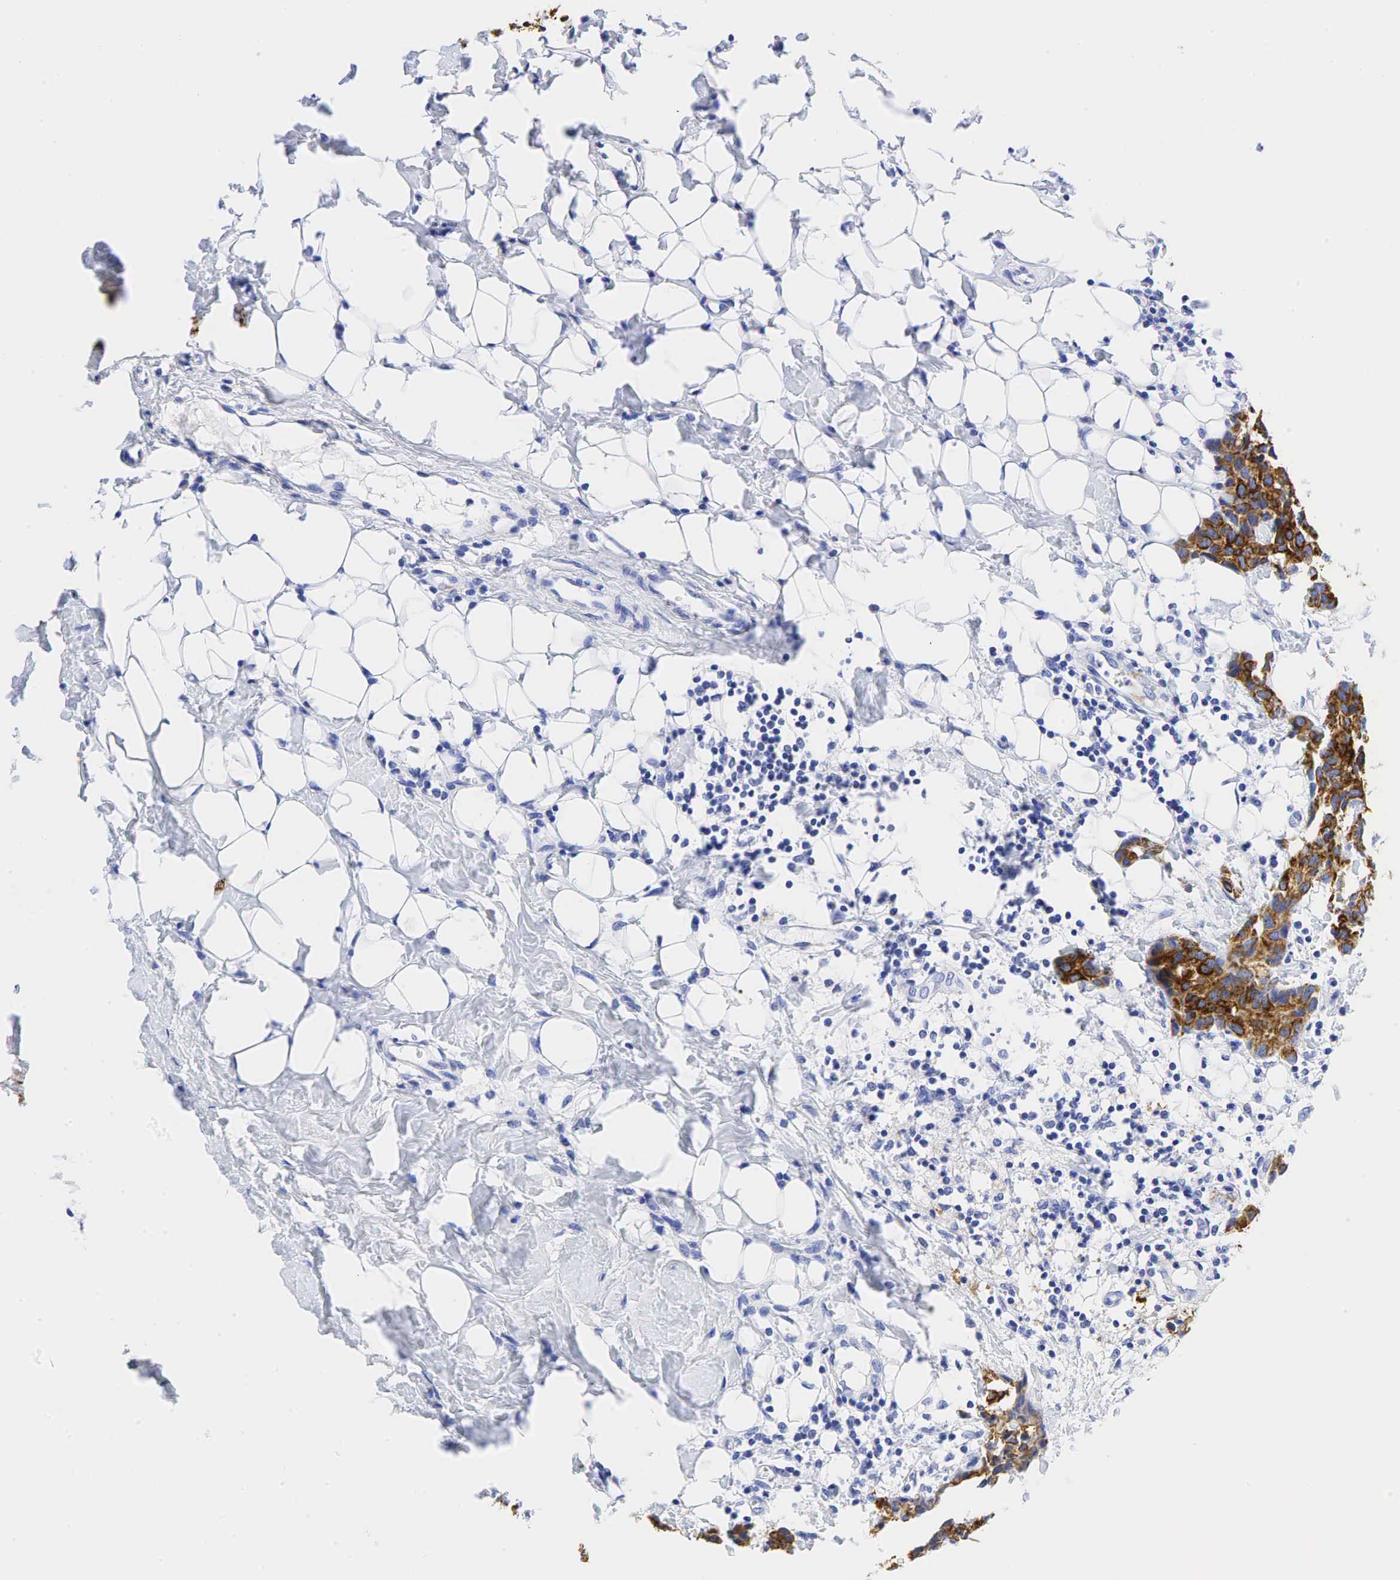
{"staining": {"intensity": "strong", "quantity": ">75%", "location": "cytoplasmic/membranous"}, "tissue": "breast cancer", "cell_type": "Tumor cells", "image_type": "cancer", "snomed": [{"axis": "morphology", "description": "Duct carcinoma"}, {"axis": "topography", "description": "Breast"}], "caption": "Intraductal carcinoma (breast) stained with a brown dye shows strong cytoplasmic/membranous positive expression in about >75% of tumor cells.", "gene": "KRT7", "patient": {"sex": "female", "age": 39}}